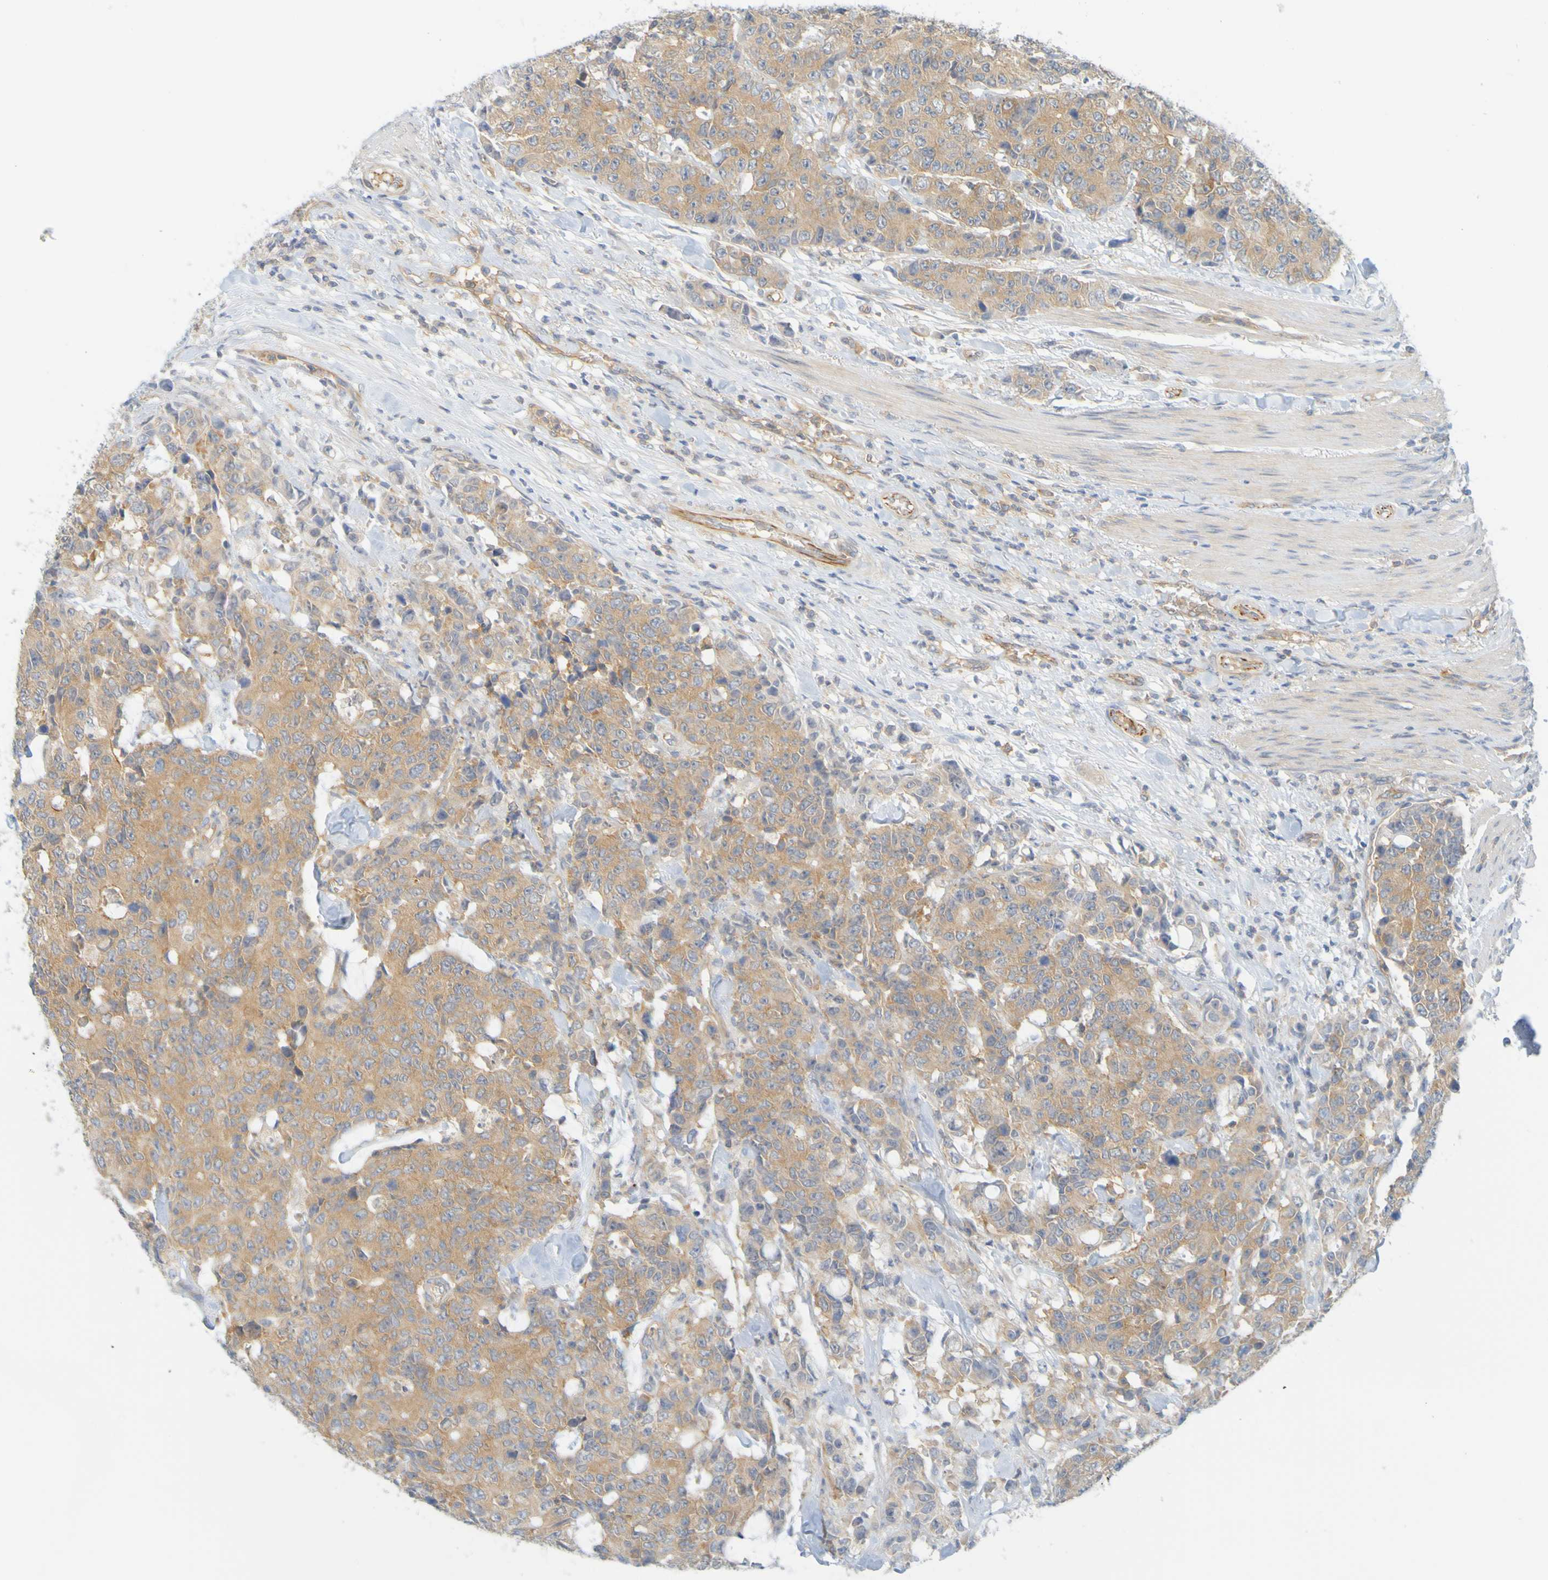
{"staining": {"intensity": "moderate", "quantity": ">75%", "location": "cytoplasmic/membranous"}, "tissue": "colorectal cancer", "cell_type": "Tumor cells", "image_type": "cancer", "snomed": [{"axis": "morphology", "description": "Adenocarcinoma, NOS"}, {"axis": "topography", "description": "Colon"}], "caption": "Immunohistochemical staining of human colorectal cancer (adenocarcinoma) displays moderate cytoplasmic/membranous protein expression in approximately >75% of tumor cells.", "gene": "APPL1", "patient": {"sex": "female", "age": 86}}